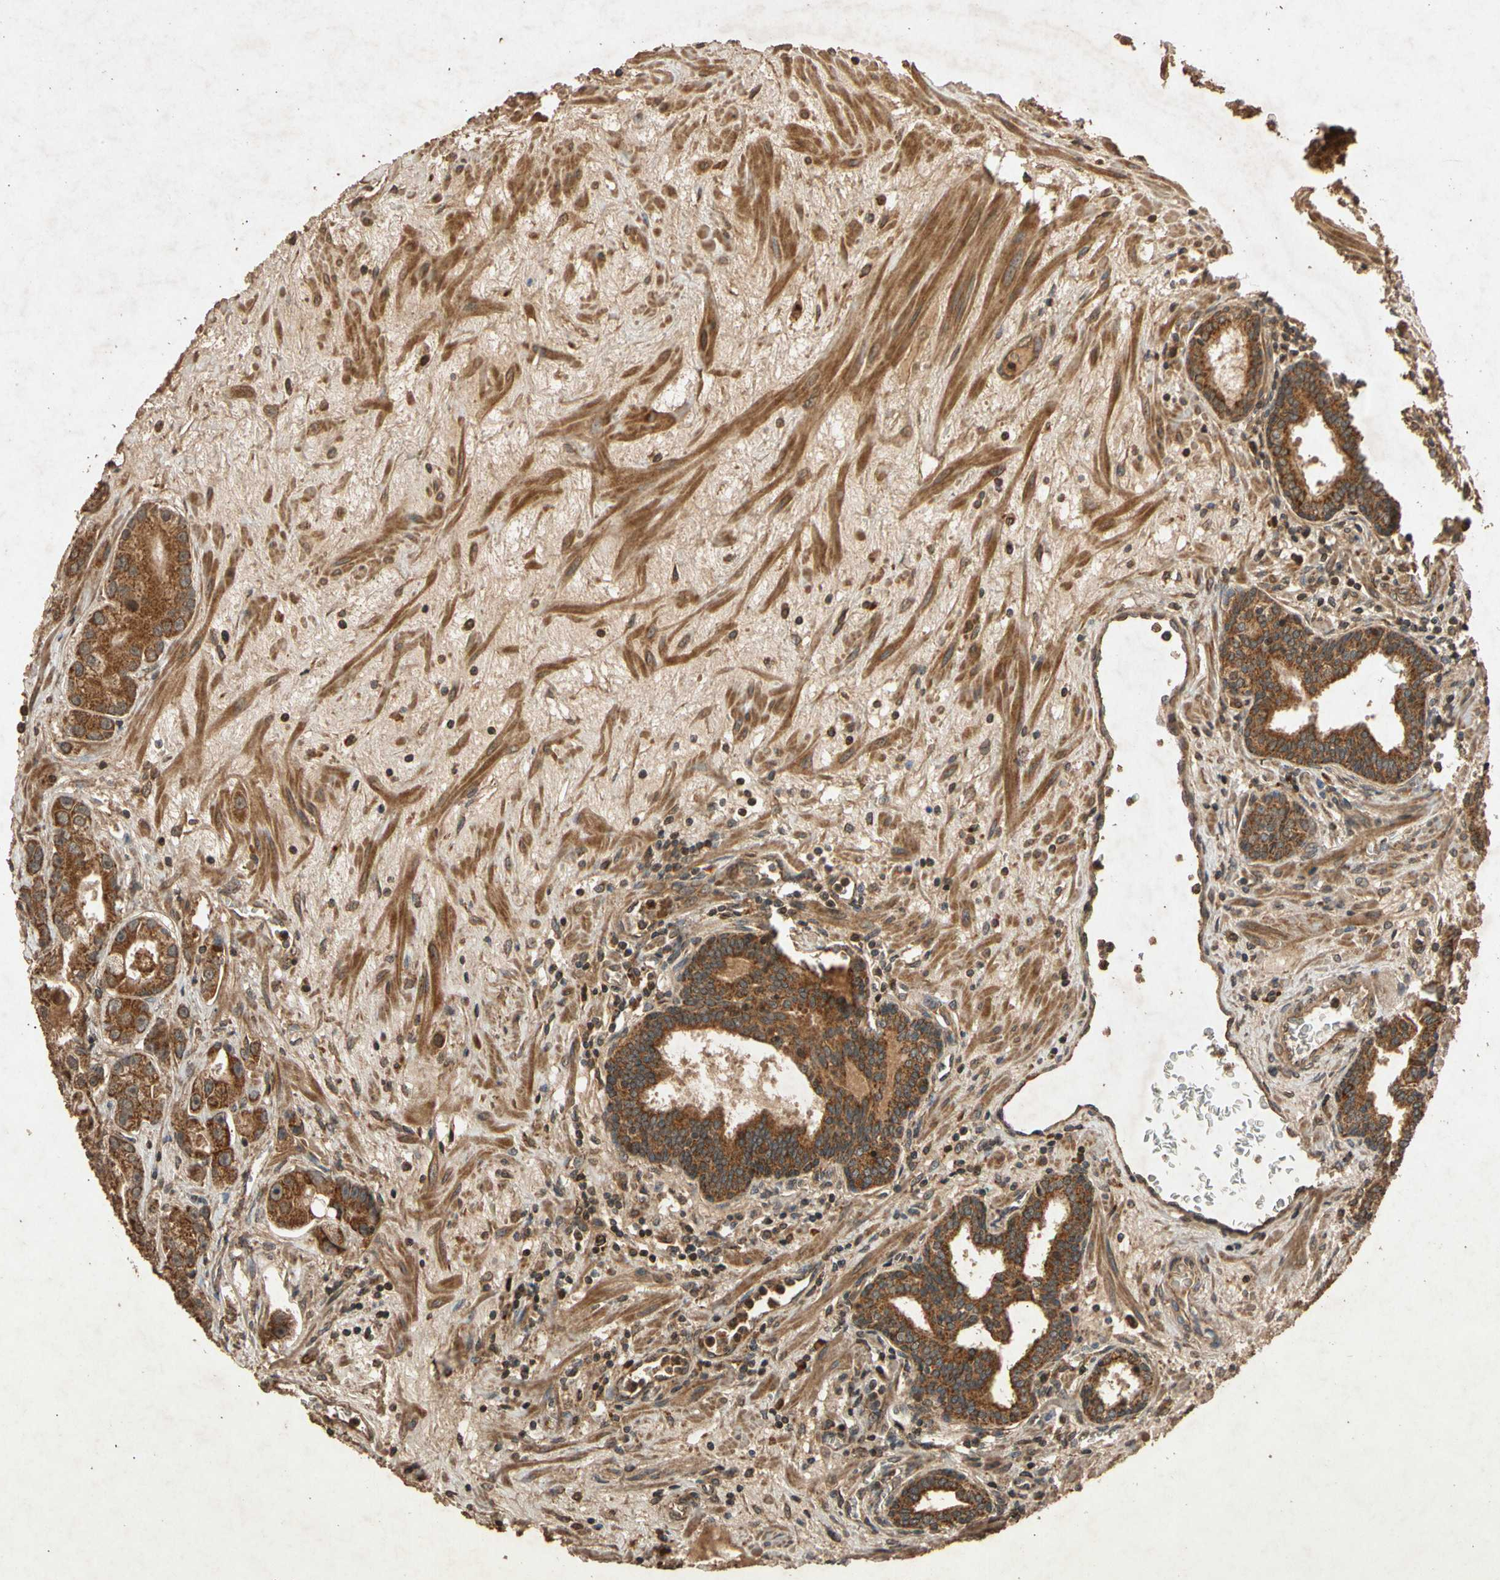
{"staining": {"intensity": "strong", "quantity": ">75%", "location": "cytoplasmic/membranous"}, "tissue": "prostate cancer", "cell_type": "Tumor cells", "image_type": "cancer", "snomed": [{"axis": "morphology", "description": "Adenocarcinoma, Low grade"}, {"axis": "topography", "description": "Prostate"}], "caption": "IHC image of neoplastic tissue: human prostate low-grade adenocarcinoma stained using IHC shows high levels of strong protein expression localized specifically in the cytoplasmic/membranous of tumor cells, appearing as a cytoplasmic/membranous brown color.", "gene": "TXN2", "patient": {"sex": "male", "age": 59}}